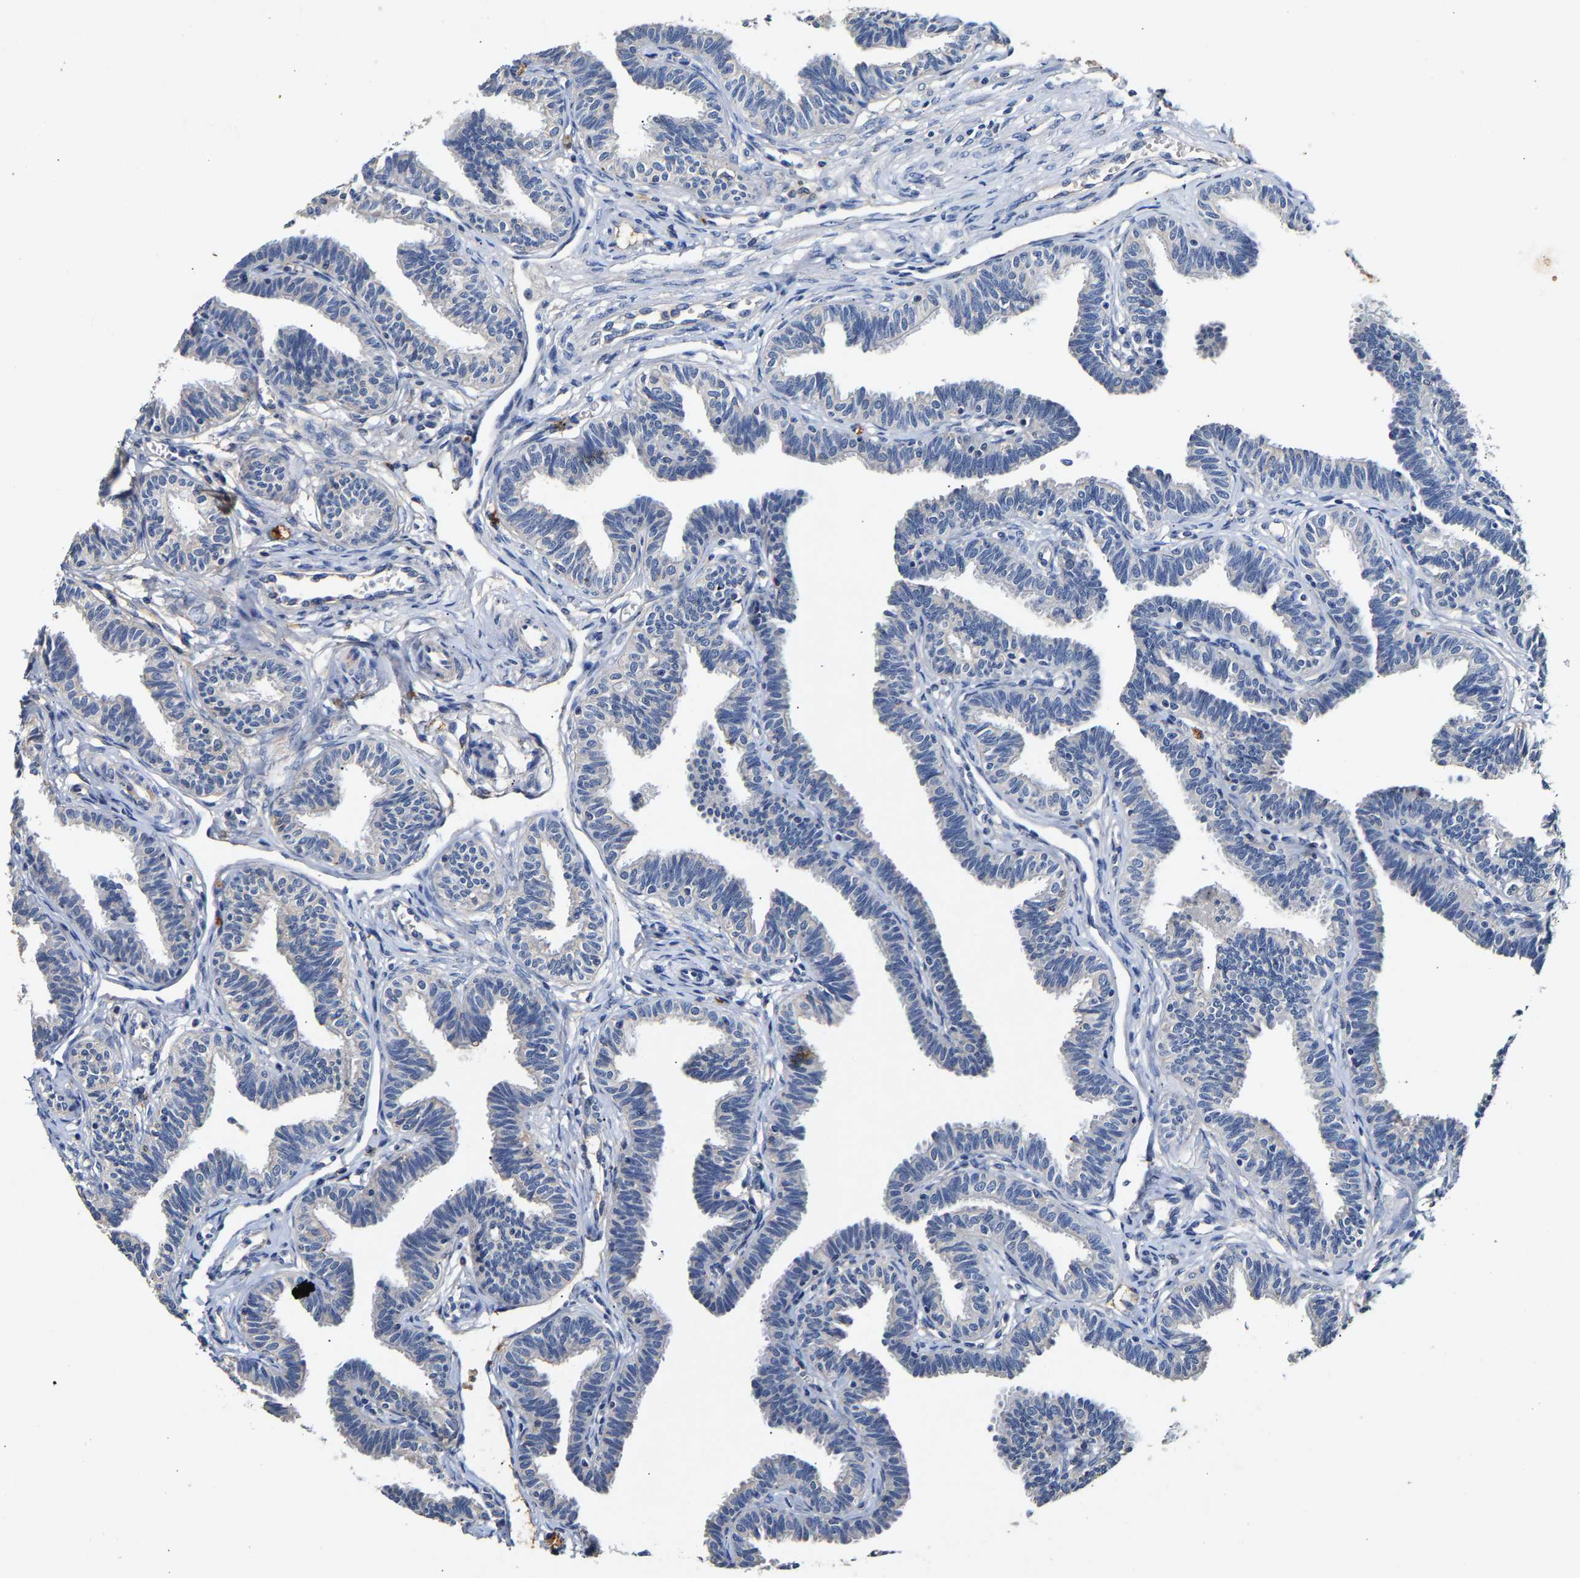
{"staining": {"intensity": "negative", "quantity": "none", "location": "none"}, "tissue": "fallopian tube", "cell_type": "Glandular cells", "image_type": "normal", "snomed": [{"axis": "morphology", "description": "Normal tissue, NOS"}, {"axis": "topography", "description": "Fallopian tube"}, {"axis": "topography", "description": "Ovary"}], "caption": "DAB (3,3'-diaminobenzidine) immunohistochemical staining of benign human fallopian tube exhibits no significant expression in glandular cells.", "gene": "SLCO2B1", "patient": {"sex": "female", "age": 23}}